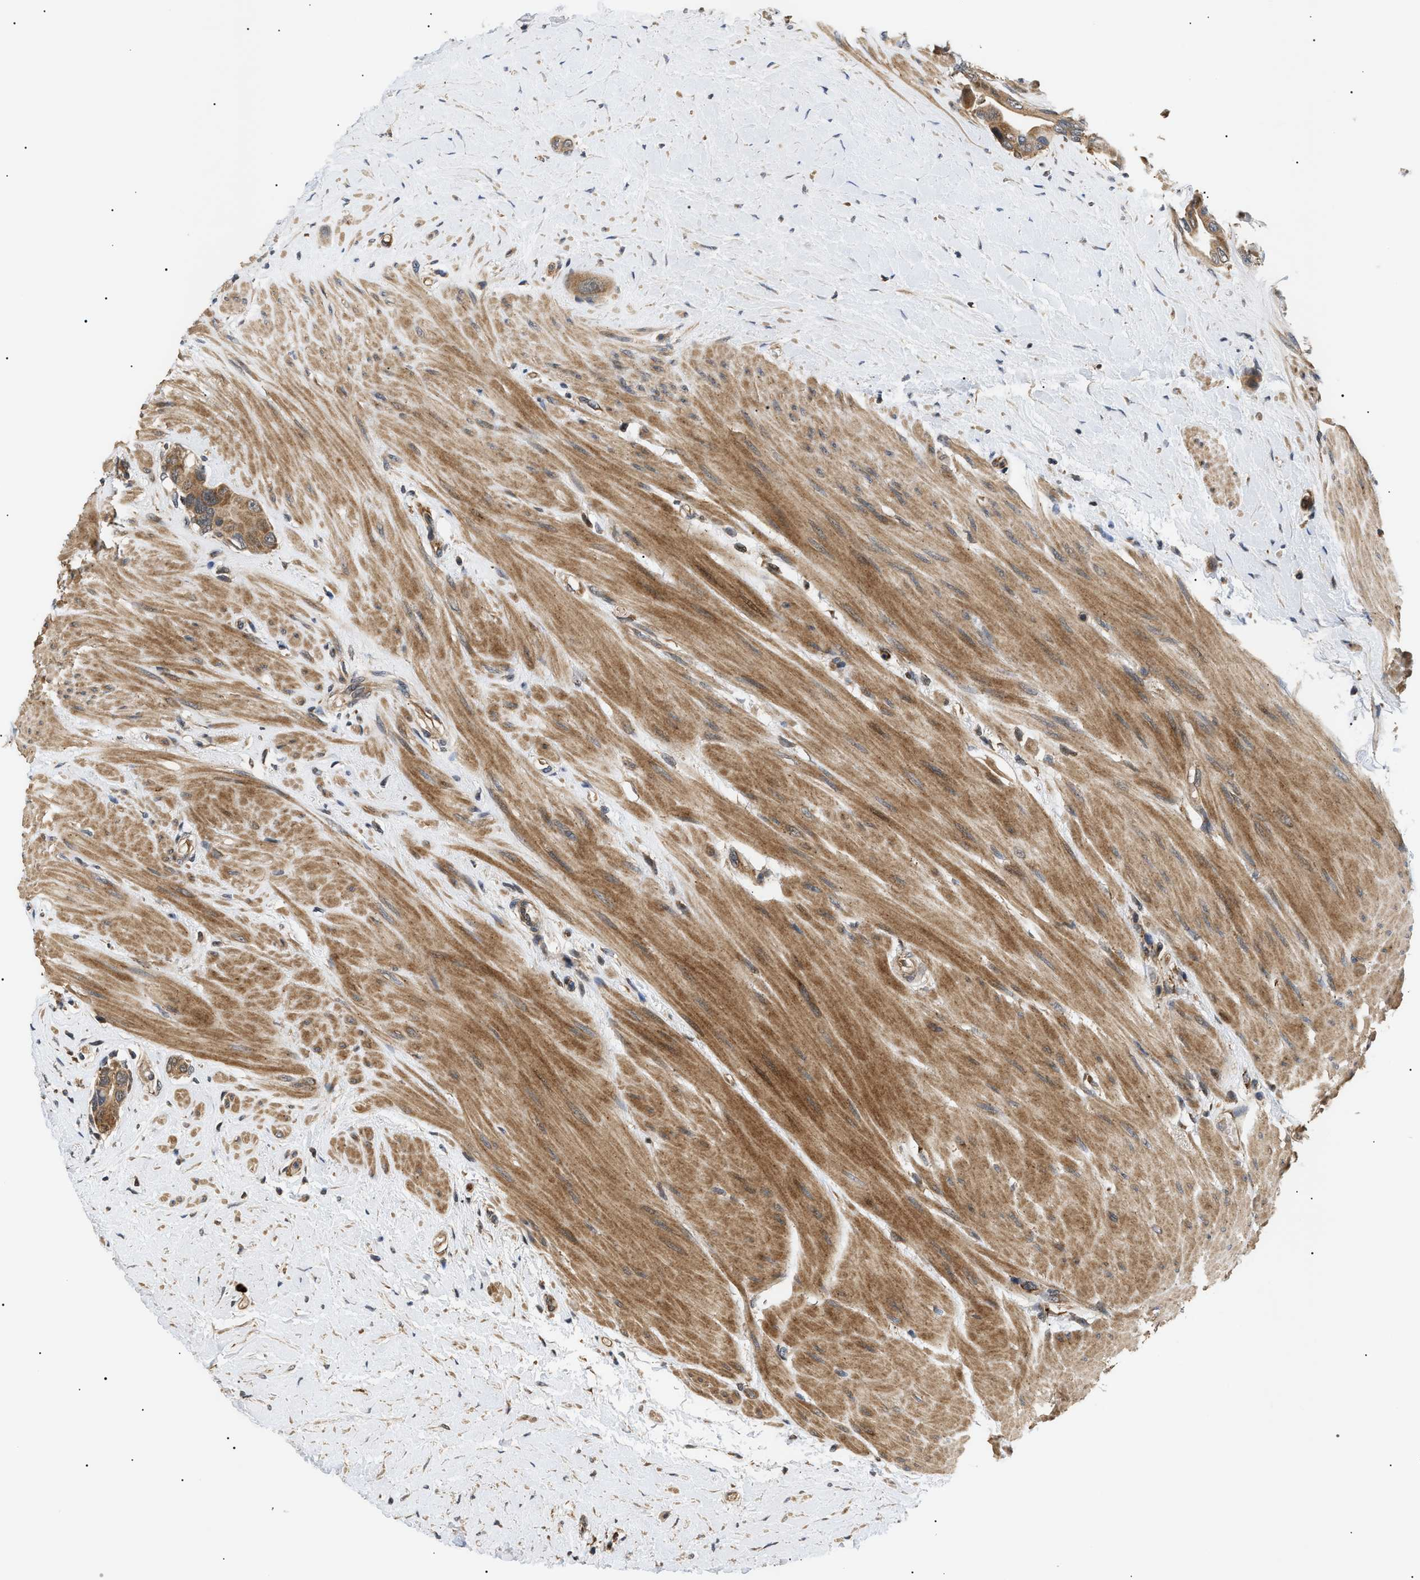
{"staining": {"intensity": "moderate", "quantity": ">75%", "location": "cytoplasmic/membranous"}, "tissue": "colorectal cancer", "cell_type": "Tumor cells", "image_type": "cancer", "snomed": [{"axis": "morphology", "description": "Adenocarcinoma, NOS"}, {"axis": "topography", "description": "Rectum"}], "caption": "Protein staining of colorectal adenocarcinoma tissue displays moderate cytoplasmic/membranous expression in approximately >75% of tumor cells.", "gene": "ASTL", "patient": {"sex": "male", "age": 51}}